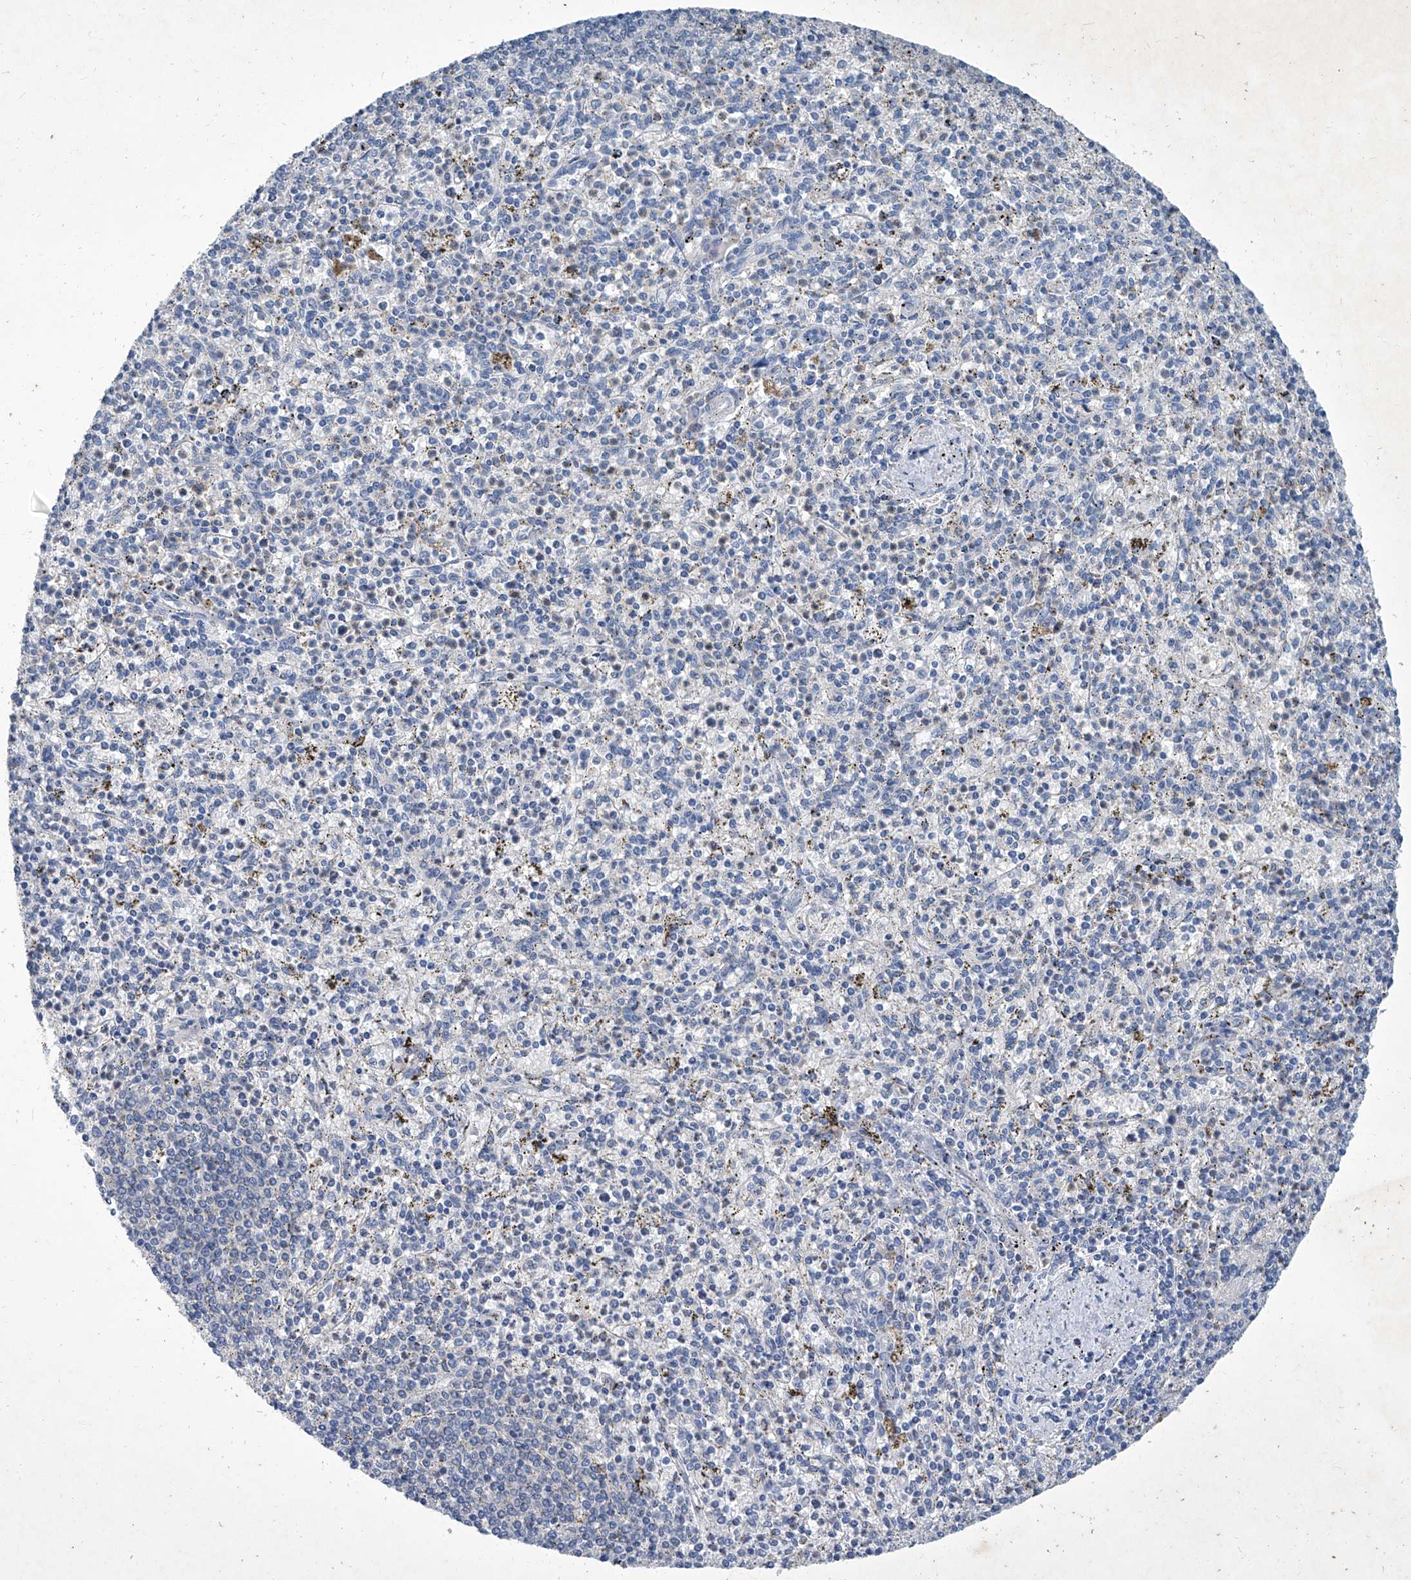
{"staining": {"intensity": "negative", "quantity": "none", "location": "none"}, "tissue": "spleen", "cell_type": "Cells in red pulp", "image_type": "normal", "snomed": [{"axis": "morphology", "description": "Normal tissue, NOS"}, {"axis": "topography", "description": "Spleen"}], "caption": "This is an IHC image of normal spleen. There is no positivity in cells in red pulp.", "gene": "MTARC1", "patient": {"sex": "male", "age": 72}}